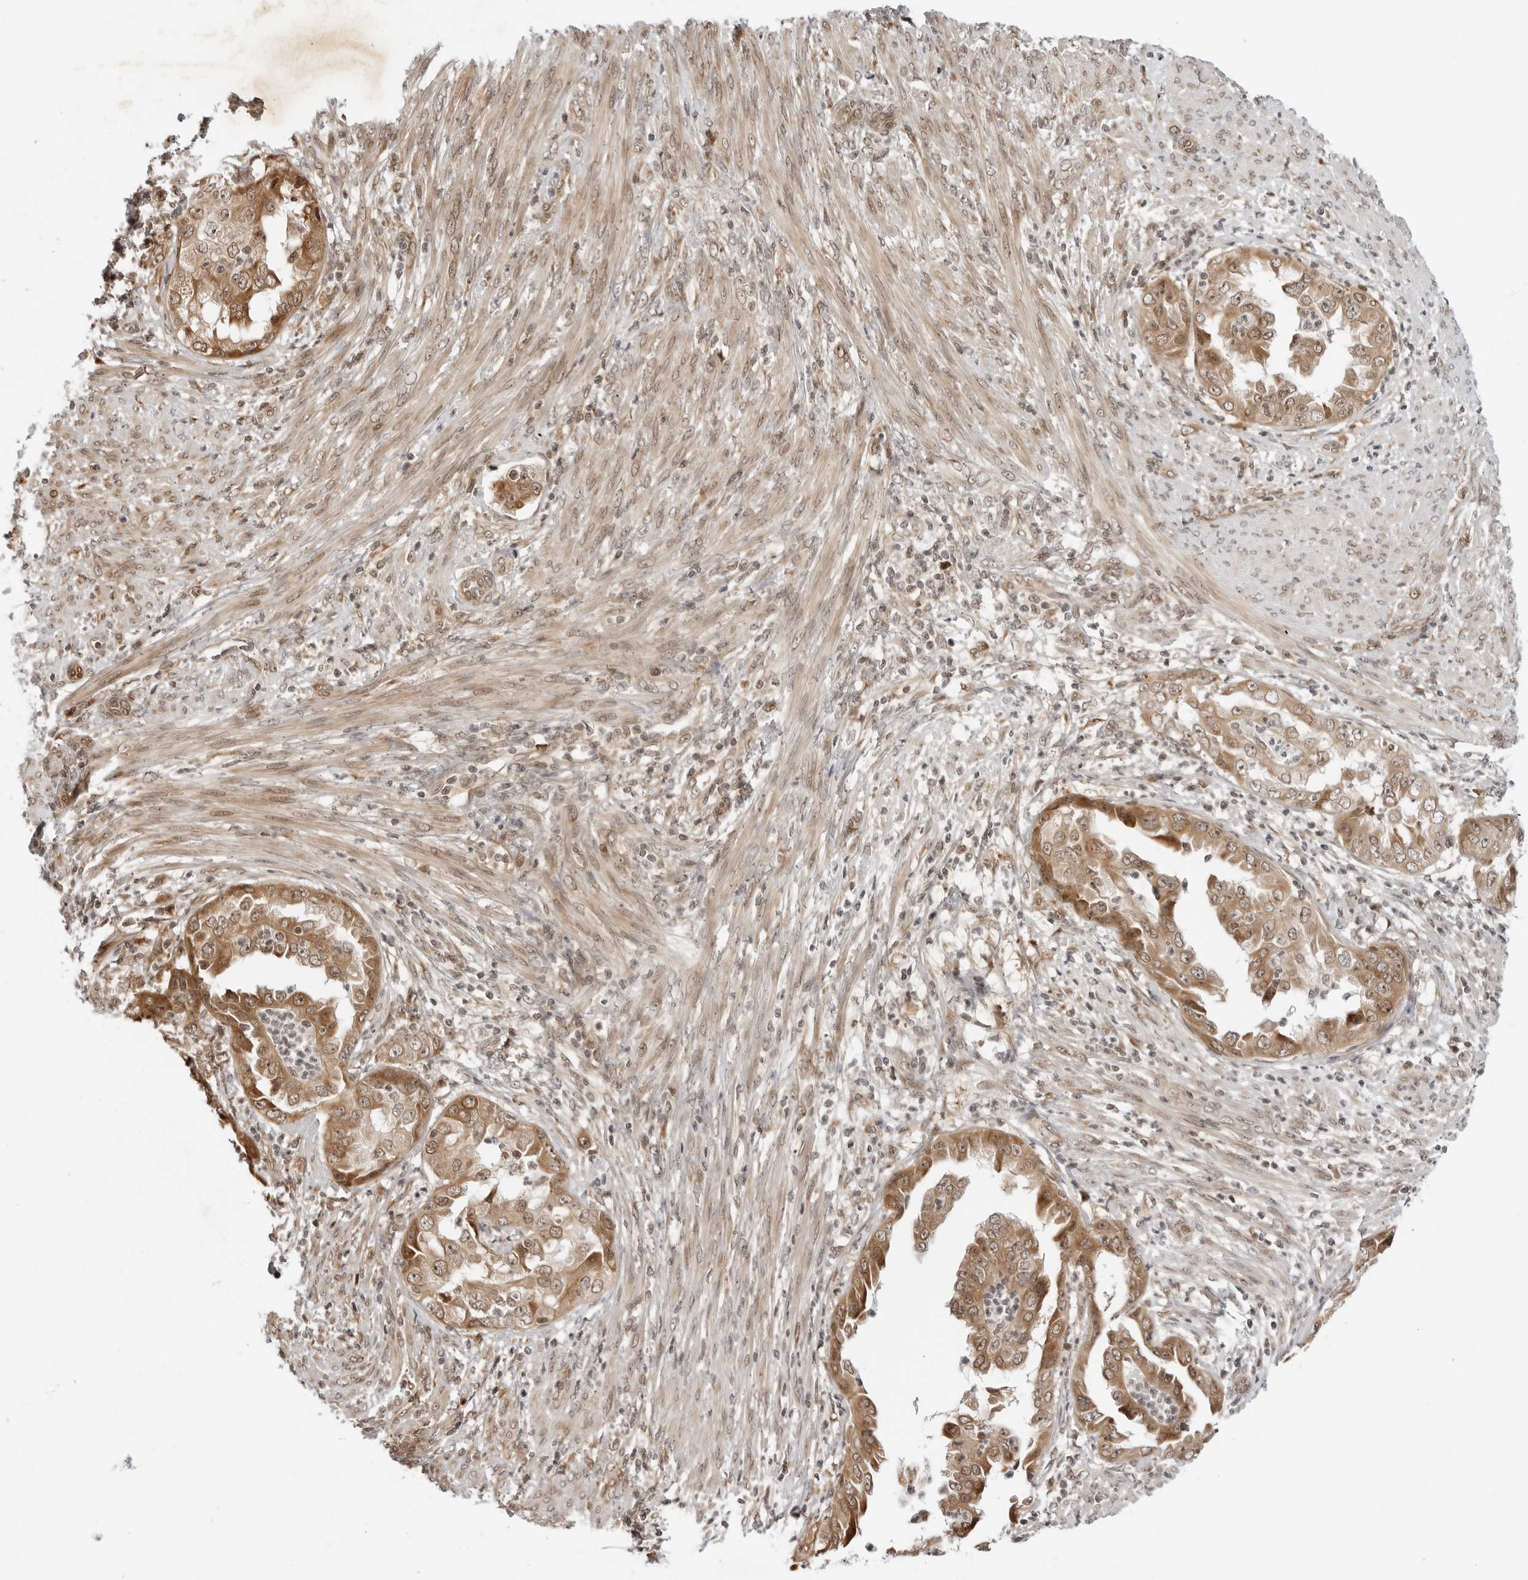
{"staining": {"intensity": "moderate", "quantity": ">75%", "location": "cytoplasmic/membranous,nuclear"}, "tissue": "endometrial cancer", "cell_type": "Tumor cells", "image_type": "cancer", "snomed": [{"axis": "morphology", "description": "Adenocarcinoma, NOS"}, {"axis": "topography", "description": "Endometrium"}], "caption": "Moderate cytoplasmic/membranous and nuclear staining for a protein is present in approximately >75% of tumor cells of endometrial cancer using IHC.", "gene": "TIPRL", "patient": {"sex": "female", "age": 85}}